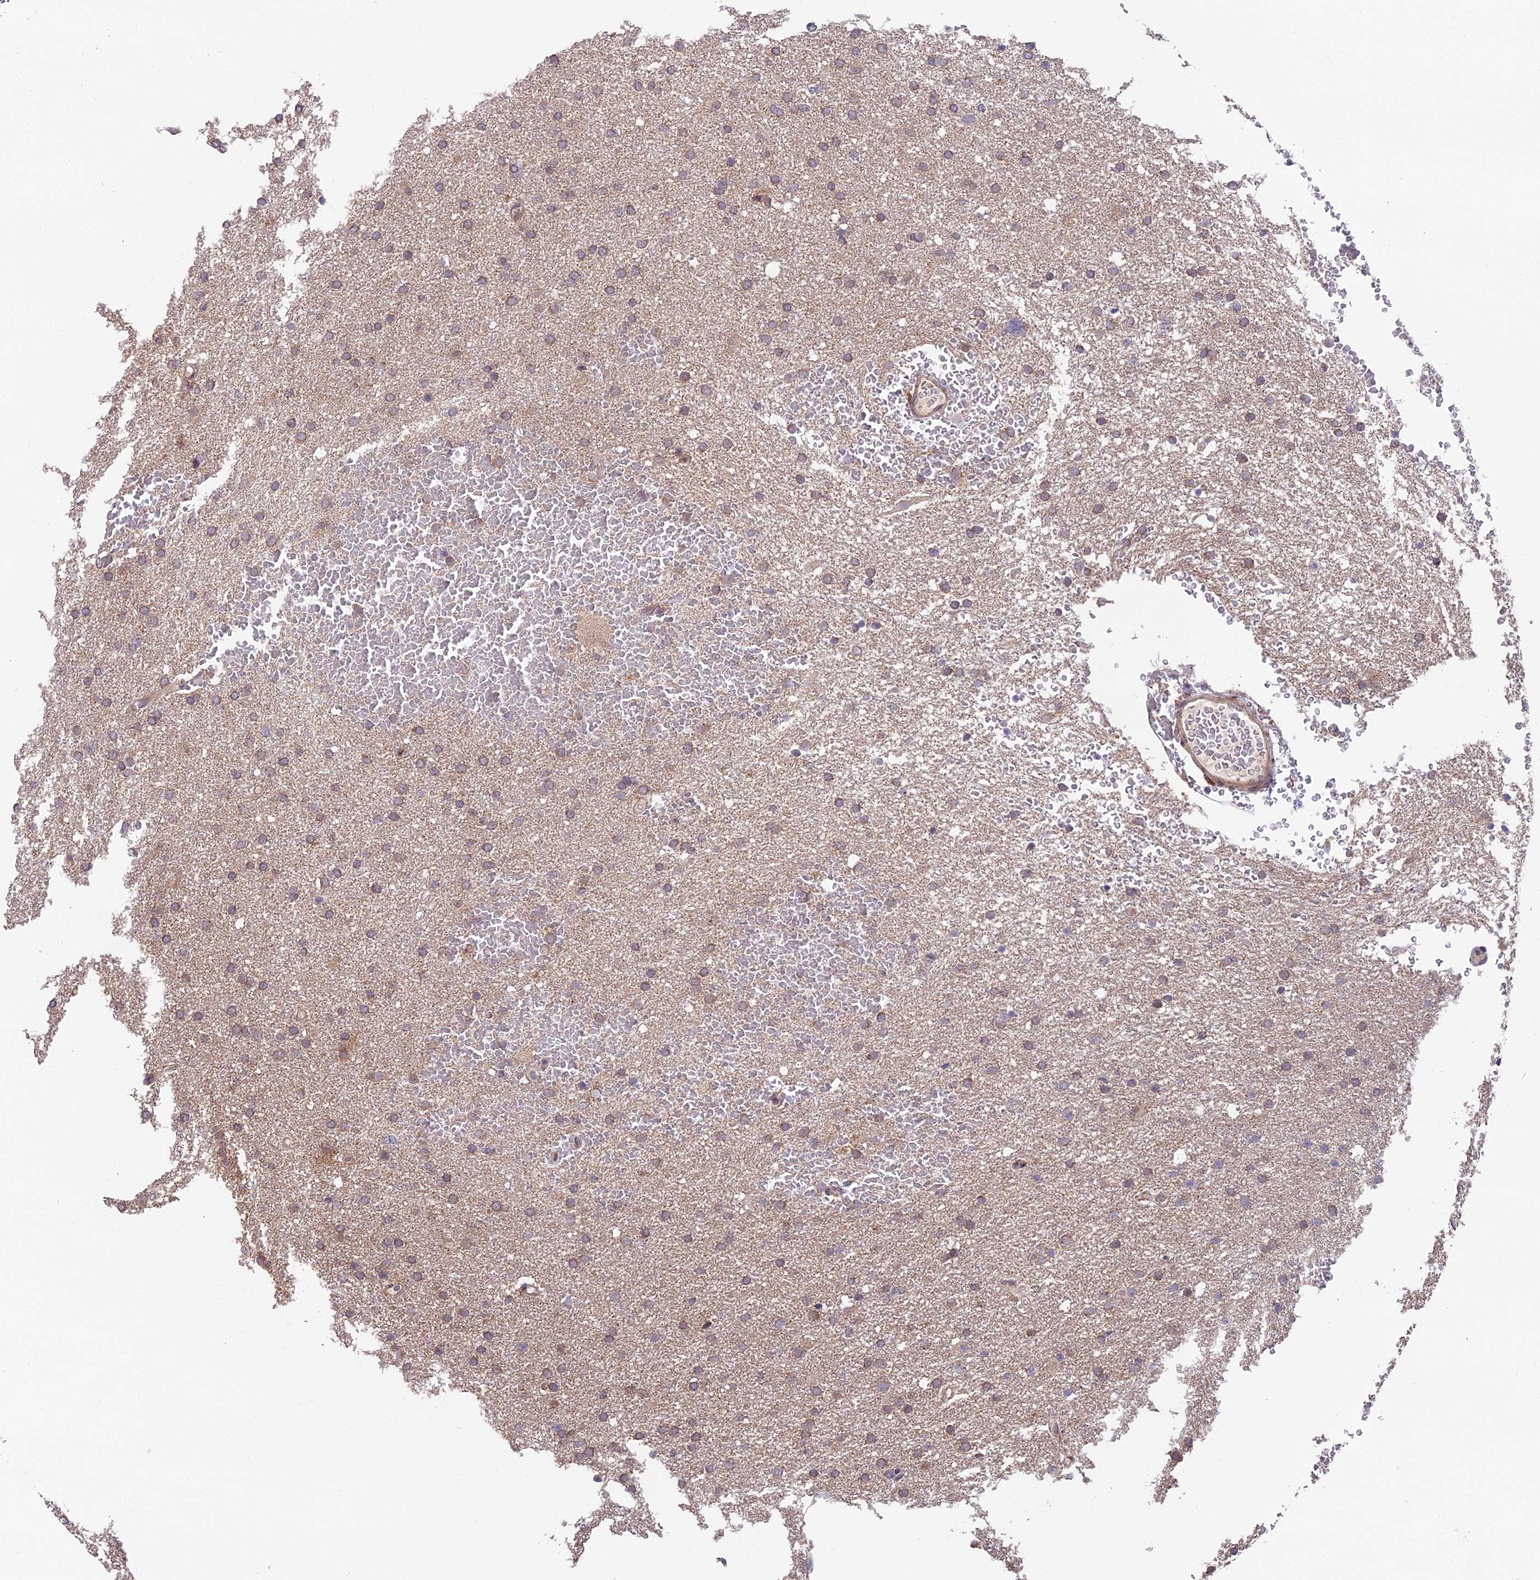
{"staining": {"intensity": "moderate", "quantity": ">75%", "location": "cytoplasmic/membranous"}, "tissue": "glioma", "cell_type": "Tumor cells", "image_type": "cancer", "snomed": [{"axis": "morphology", "description": "Glioma, malignant, High grade"}, {"axis": "topography", "description": "Cerebral cortex"}], "caption": "Protein analysis of high-grade glioma (malignant) tissue displays moderate cytoplasmic/membranous positivity in approximately >75% of tumor cells. The protein of interest is shown in brown color, while the nuclei are stained blue.", "gene": "CYP2R1", "patient": {"sex": "female", "age": 36}}